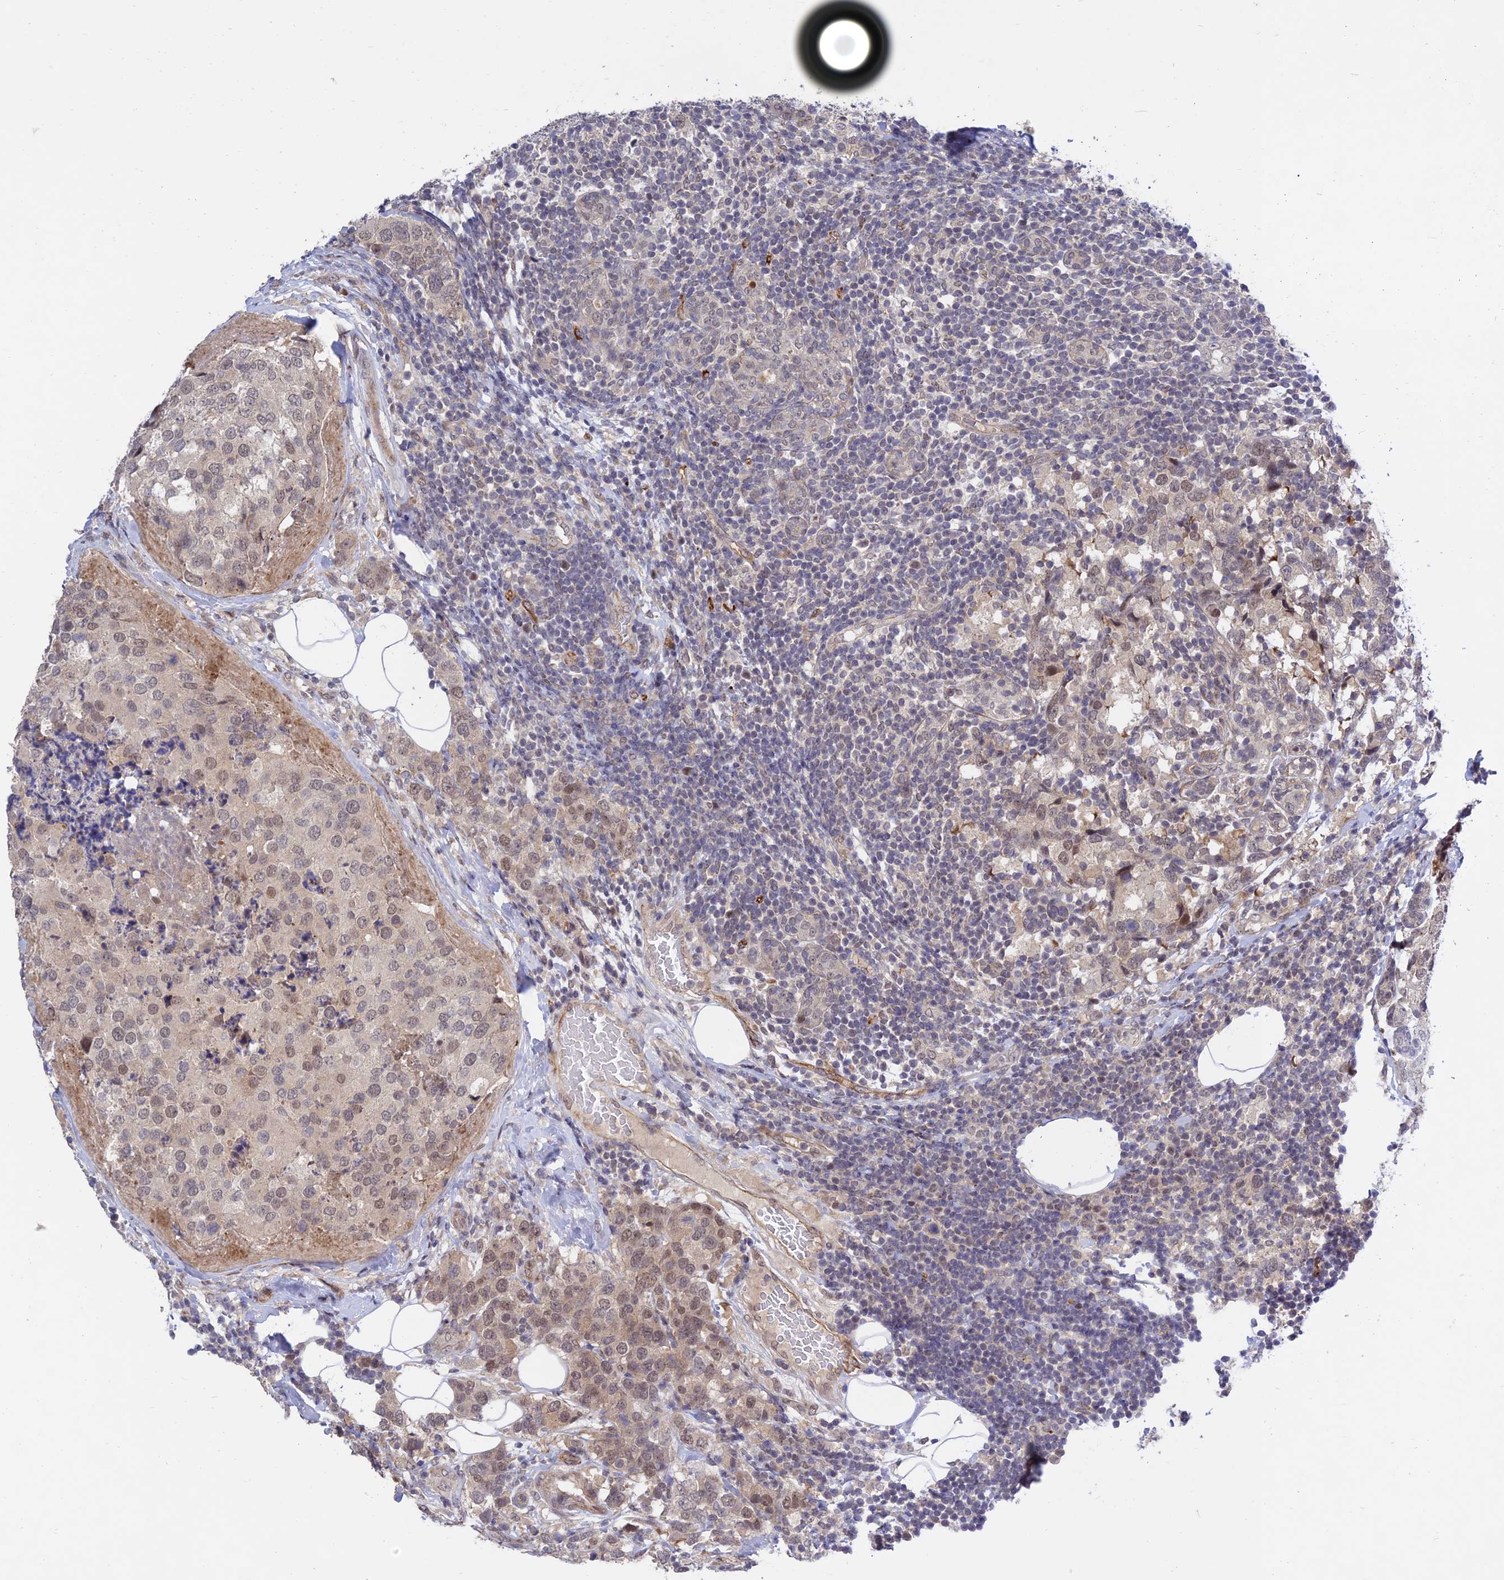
{"staining": {"intensity": "weak", "quantity": ">75%", "location": "nuclear"}, "tissue": "breast cancer", "cell_type": "Tumor cells", "image_type": "cancer", "snomed": [{"axis": "morphology", "description": "Lobular carcinoma"}, {"axis": "topography", "description": "Breast"}], "caption": "There is low levels of weak nuclear staining in tumor cells of breast cancer (lobular carcinoma), as demonstrated by immunohistochemical staining (brown color).", "gene": "ZNF85", "patient": {"sex": "female", "age": 59}}